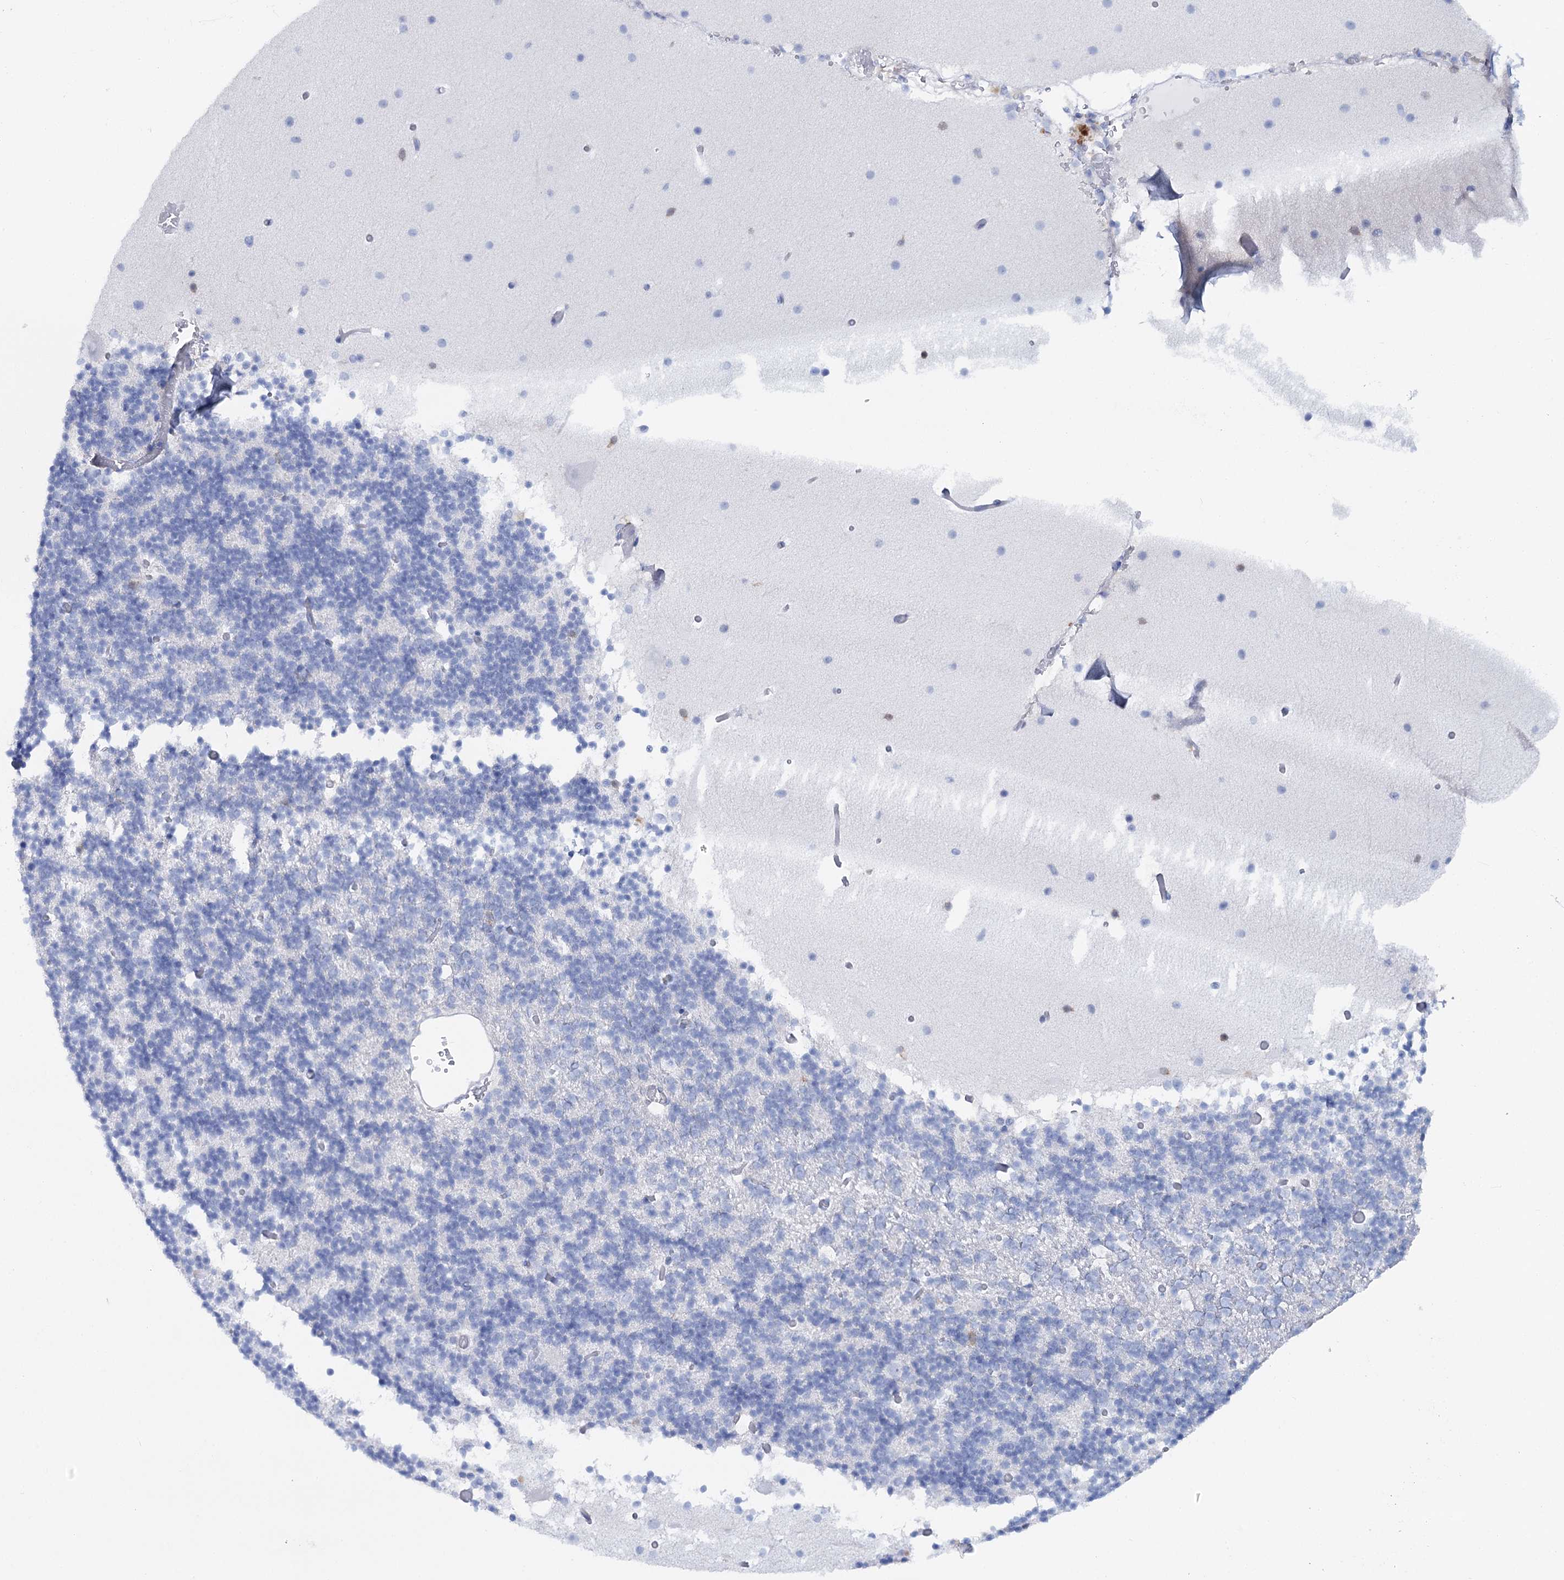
{"staining": {"intensity": "negative", "quantity": "none", "location": "none"}, "tissue": "cerebellum", "cell_type": "Cells in granular layer", "image_type": "normal", "snomed": [{"axis": "morphology", "description": "Normal tissue, NOS"}, {"axis": "topography", "description": "Cerebellum"}], "caption": "Immunohistochemistry (IHC) image of normal cerebellum: cerebellum stained with DAB reveals no significant protein expression in cells in granular layer.", "gene": "UGDH", "patient": {"sex": "male", "age": 57}}